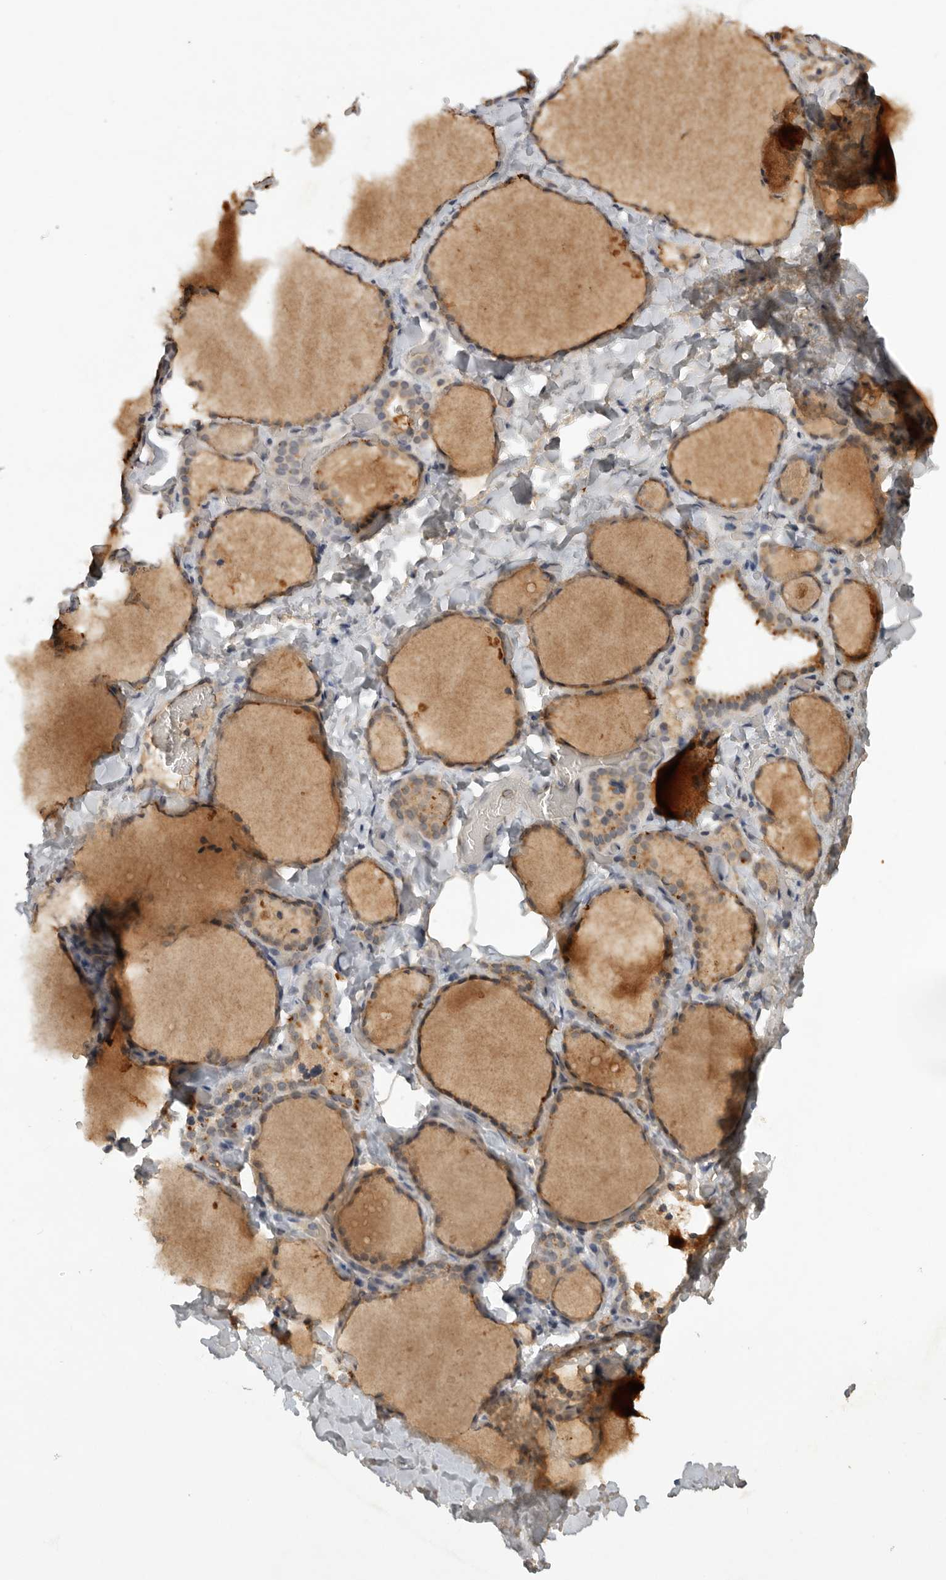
{"staining": {"intensity": "weak", "quantity": ">75%", "location": "cytoplasmic/membranous"}, "tissue": "thyroid gland", "cell_type": "Glandular cells", "image_type": "normal", "snomed": [{"axis": "morphology", "description": "Normal tissue, NOS"}, {"axis": "topography", "description": "Thyroid gland"}], "caption": "Glandular cells reveal low levels of weak cytoplasmic/membranous positivity in about >75% of cells in unremarkable human thyroid gland.", "gene": "ADAMTS4", "patient": {"sex": "female", "age": 22}}